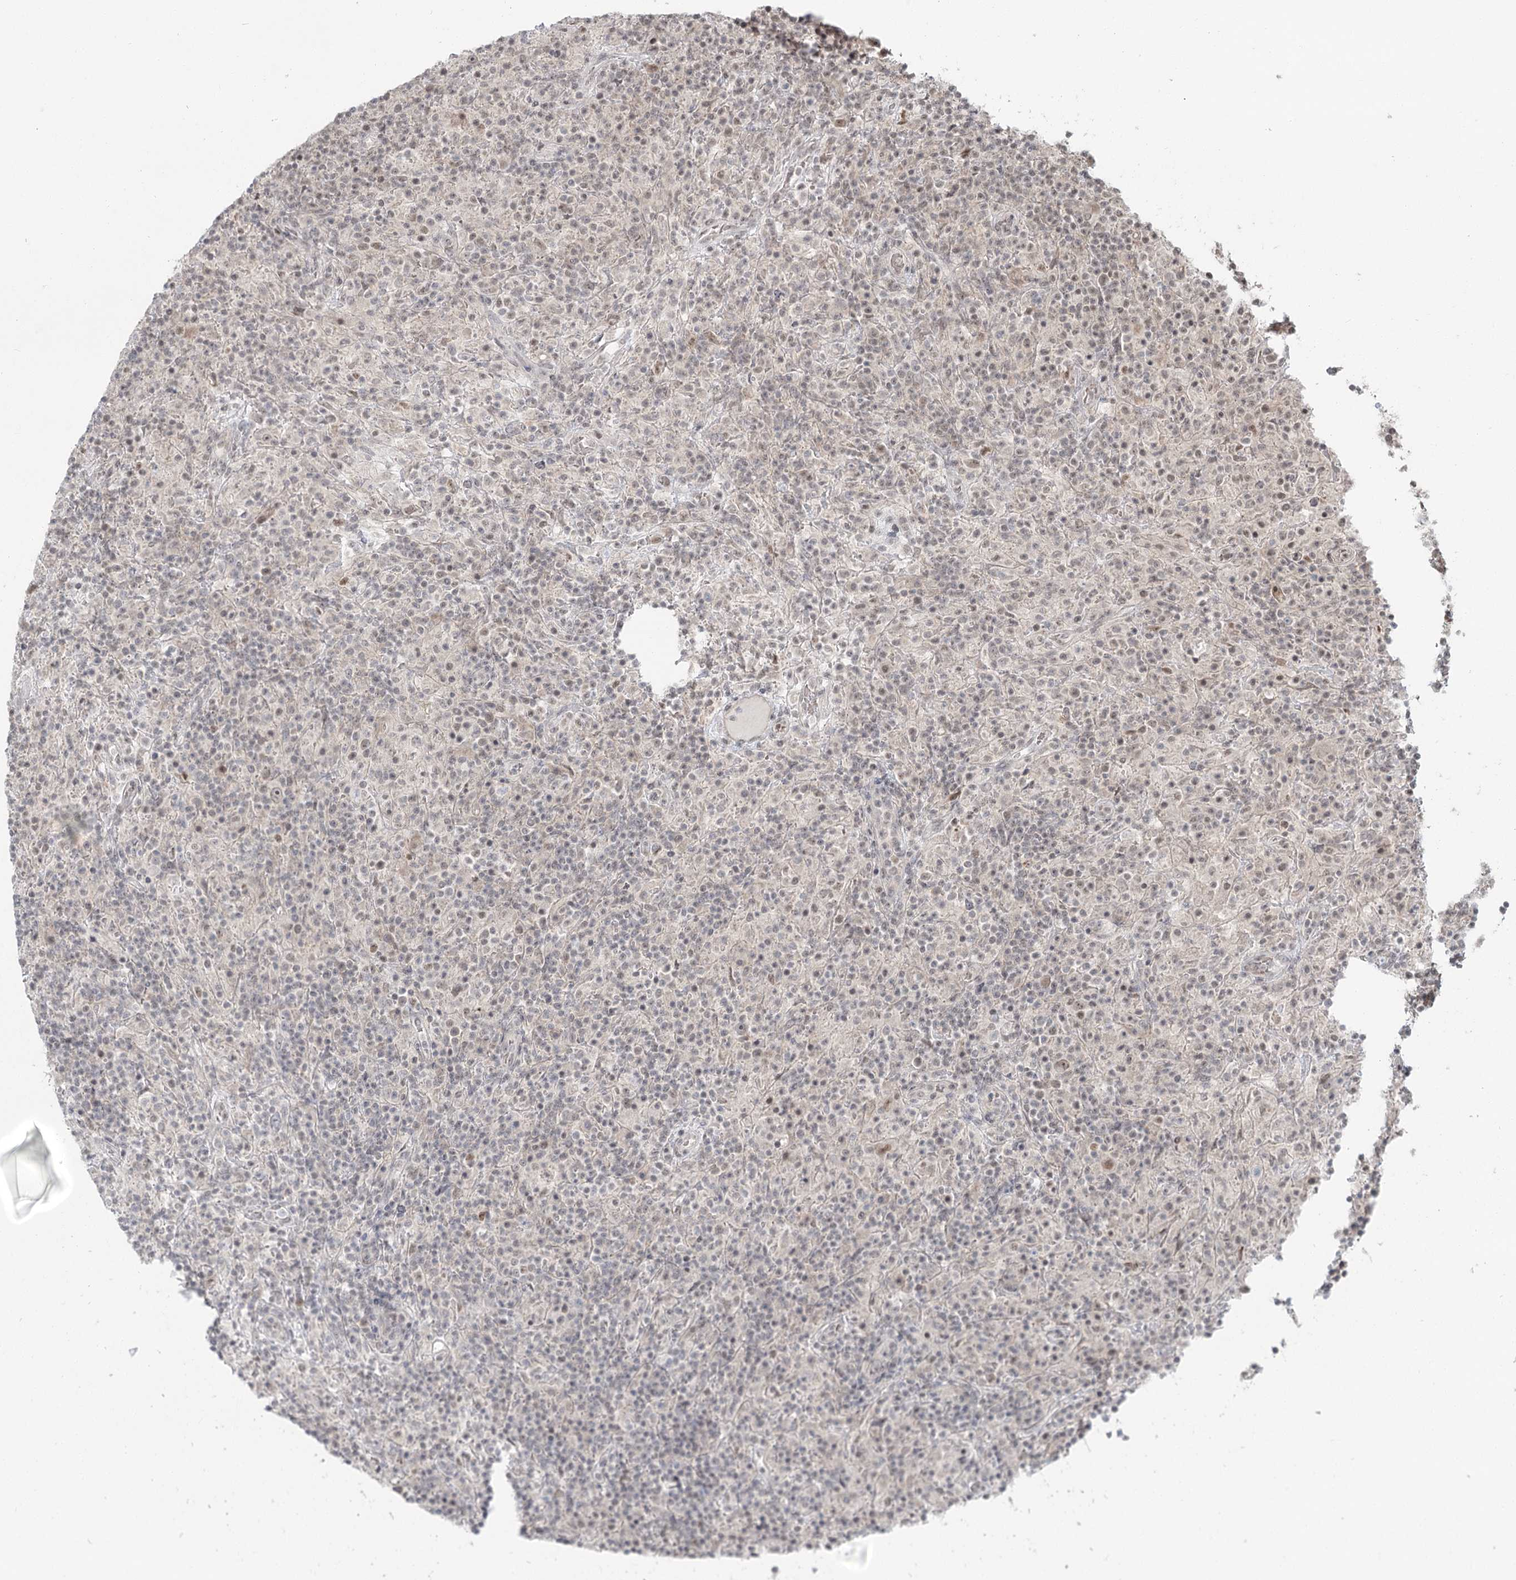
{"staining": {"intensity": "weak", "quantity": ">75%", "location": "cytoplasmic/membranous,nuclear"}, "tissue": "lymphoma", "cell_type": "Tumor cells", "image_type": "cancer", "snomed": [{"axis": "morphology", "description": "Hodgkin's disease, NOS"}, {"axis": "topography", "description": "Lymph node"}], "caption": "Hodgkin's disease stained with DAB (3,3'-diaminobenzidine) immunohistochemistry displays low levels of weak cytoplasmic/membranous and nuclear expression in about >75% of tumor cells.", "gene": "R3HCC1L", "patient": {"sex": "male", "age": 70}}